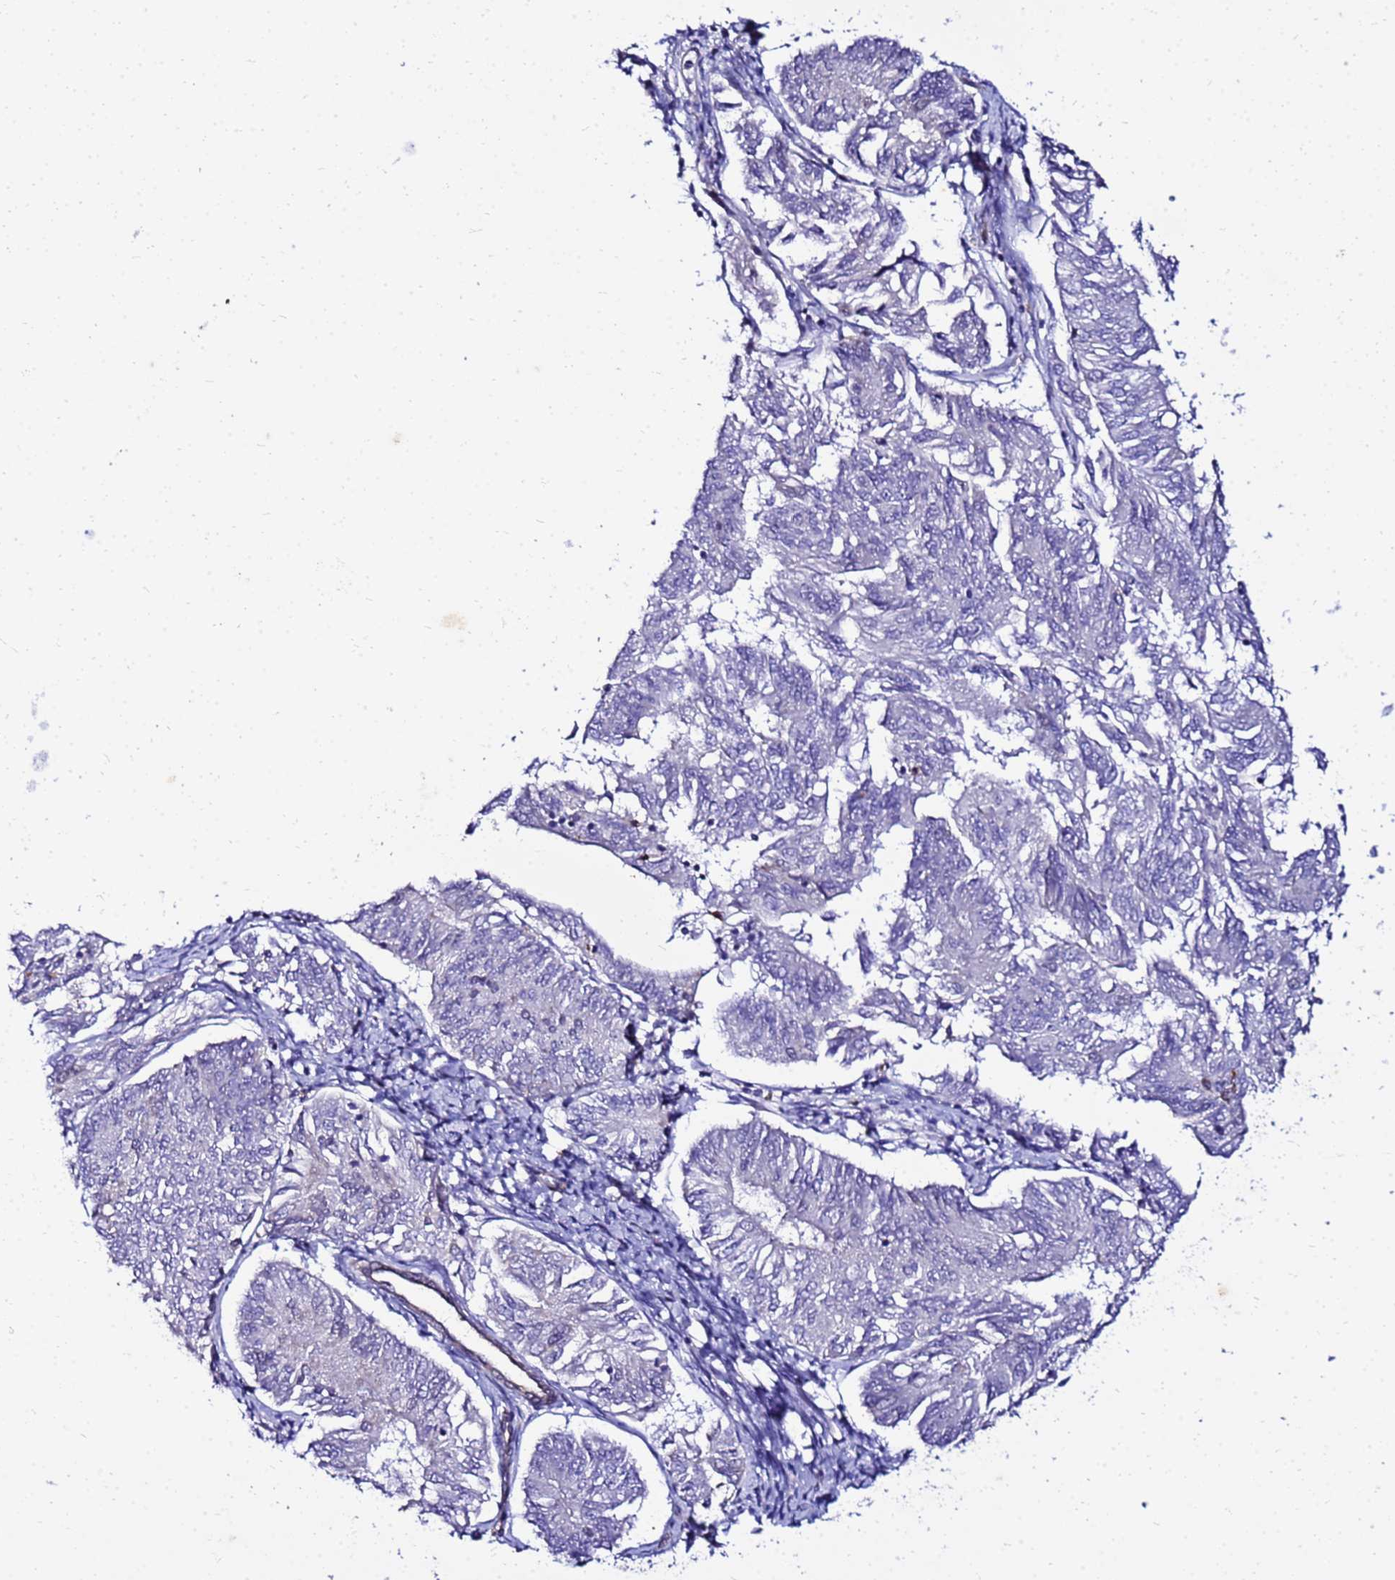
{"staining": {"intensity": "negative", "quantity": "none", "location": "none"}, "tissue": "endometrial cancer", "cell_type": "Tumor cells", "image_type": "cancer", "snomed": [{"axis": "morphology", "description": "Adenocarcinoma, NOS"}, {"axis": "topography", "description": "Endometrium"}], "caption": "Tumor cells show no significant protein expression in endometrial cancer (adenocarcinoma).", "gene": "DBNDD2", "patient": {"sex": "female", "age": 58}}